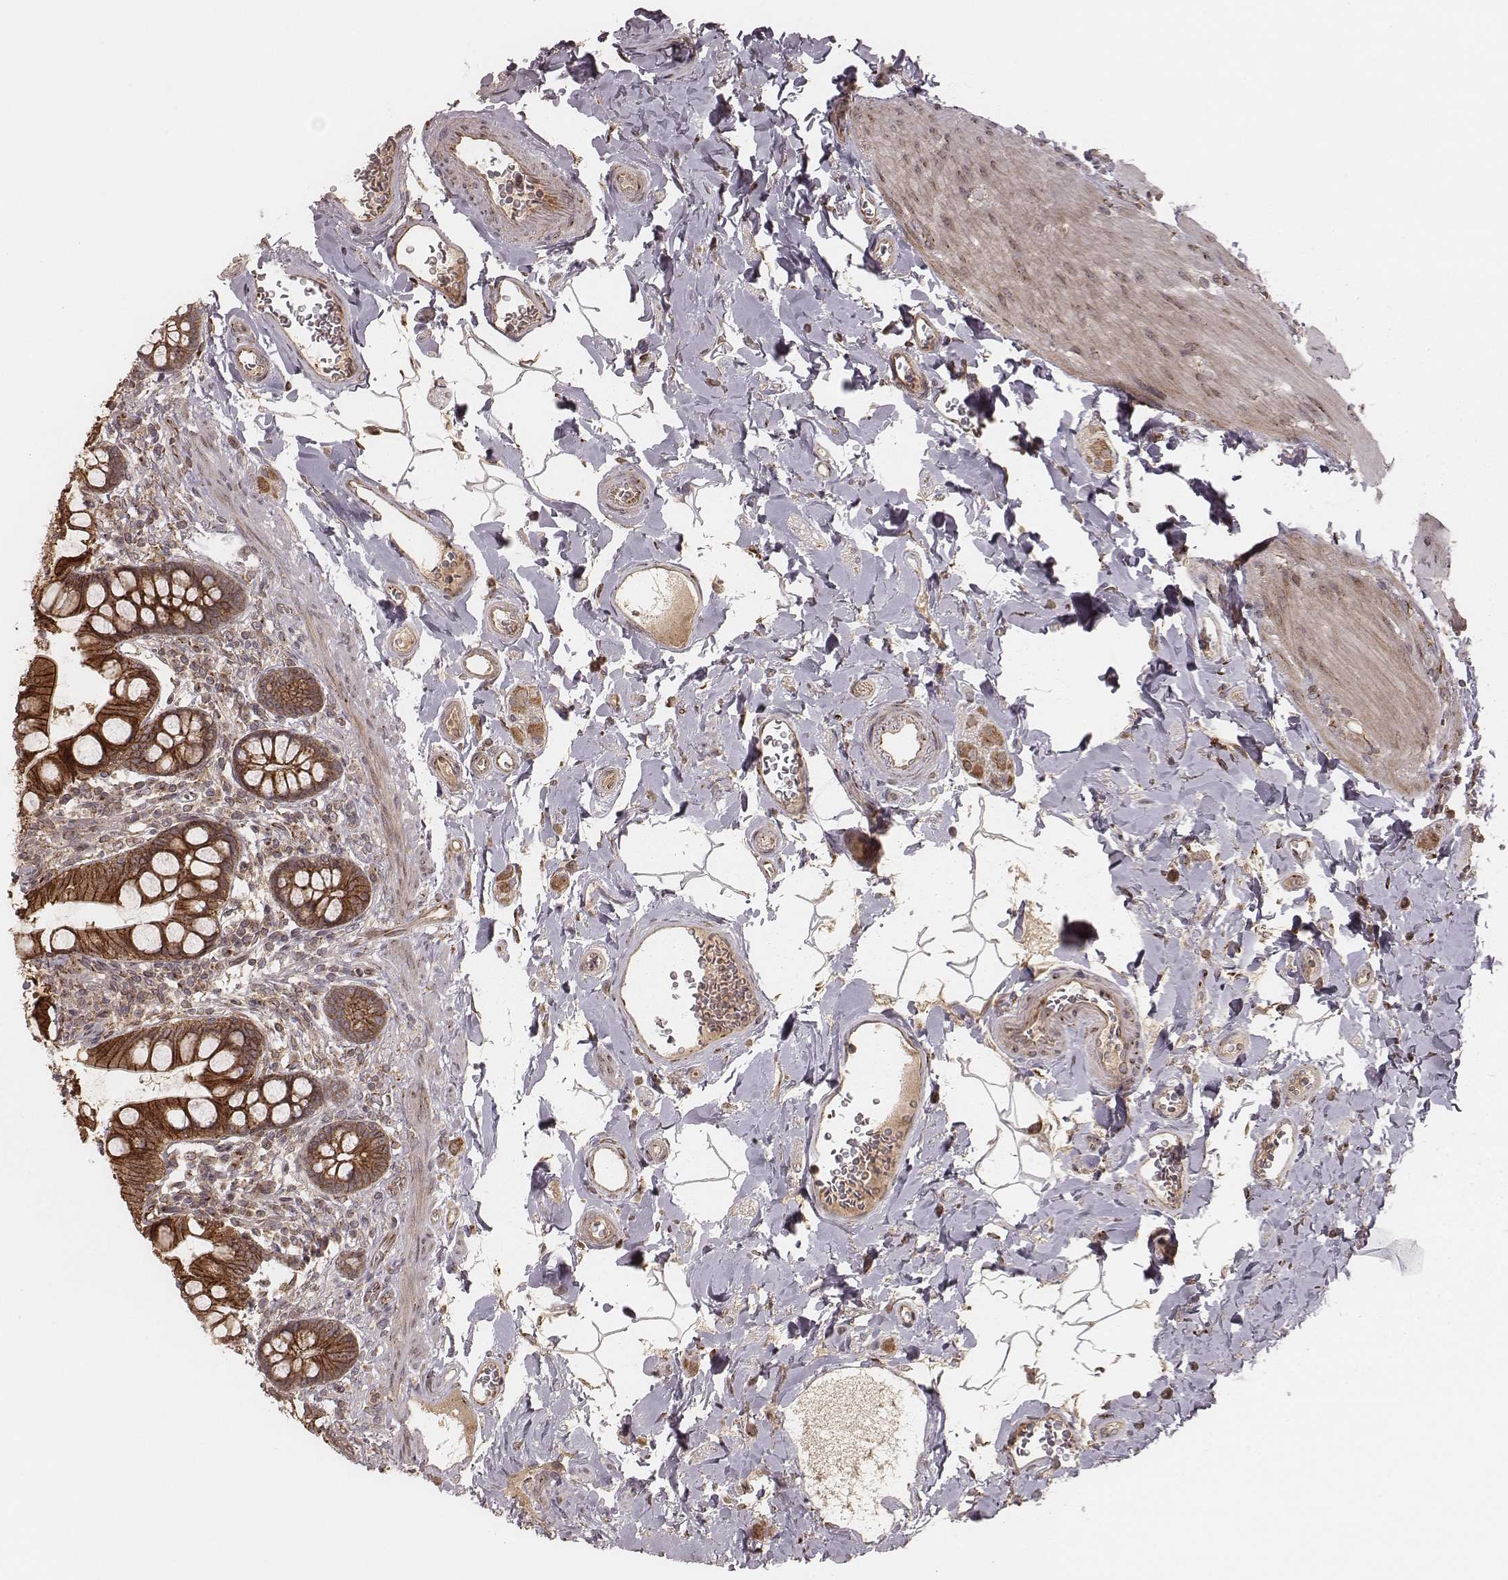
{"staining": {"intensity": "strong", "quantity": ">75%", "location": "cytoplasmic/membranous"}, "tissue": "small intestine", "cell_type": "Glandular cells", "image_type": "normal", "snomed": [{"axis": "morphology", "description": "Normal tissue, NOS"}, {"axis": "topography", "description": "Small intestine"}], "caption": "Normal small intestine was stained to show a protein in brown. There is high levels of strong cytoplasmic/membranous expression in approximately >75% of glandular cells. Ihc stains the protein in brown and the nuclei are stained blue.", "gene": "MYO19", "patient": {"sex": "female", "age": 56}}